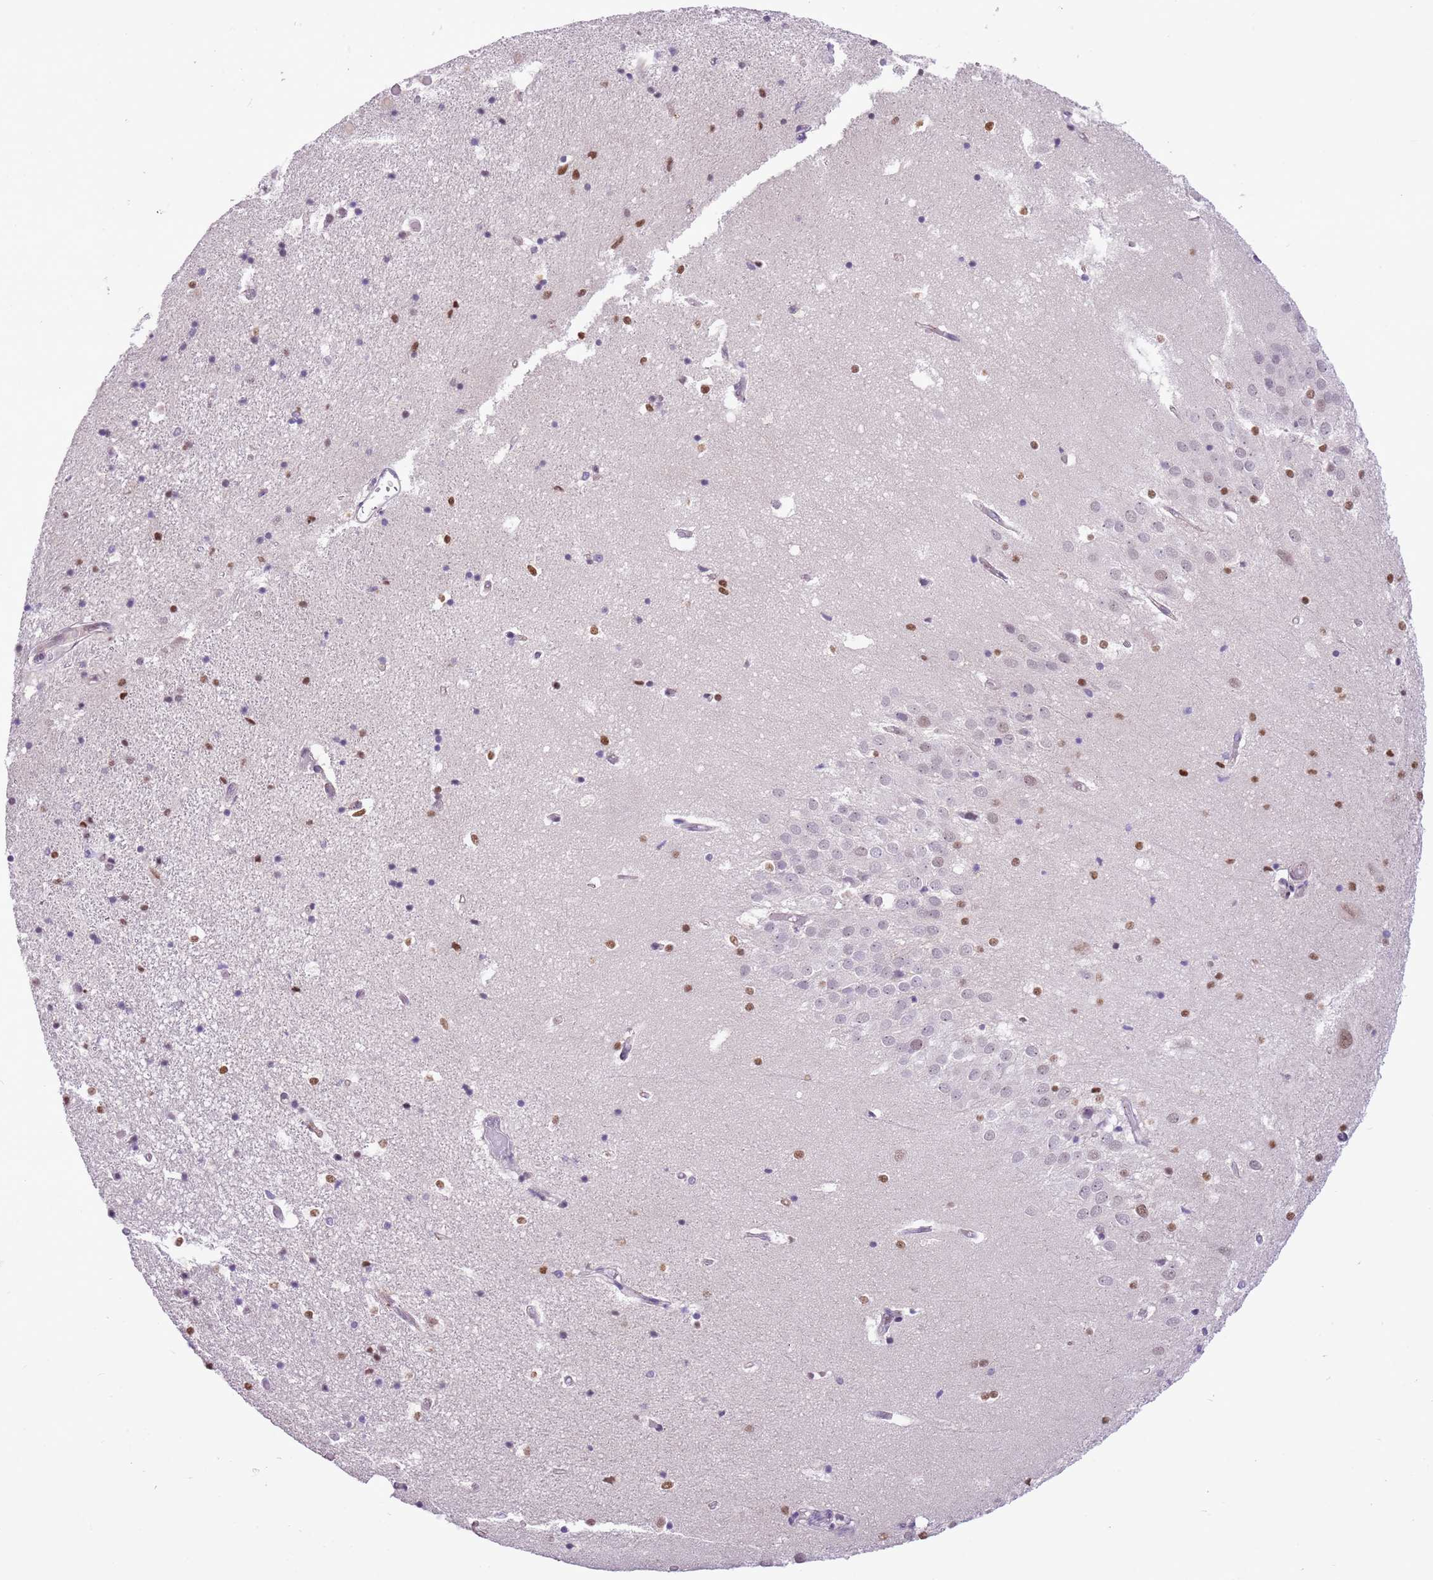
{"staining": {"intensity": "moderate", "quantity": "25%-75%", "location": "nuclear"}, "tissue": "hippocampus", "cell_type": "Glial cells", "image_type": "normal", "snomed": [{"axis": "morphology", "description": "Normal tissue, NOS"}, {"axis": "topography", "description": "Hippocampus"}], "caption": "This histopathology image shows unremarkable hippocampus stained with IHC to label a protein in brown. The nuclear of glial cells show moderate positivity for the protein. Nuclei are counter-stained blue.", "gene": "NACC2", "patient": {"sex": "female", "age": 52}}